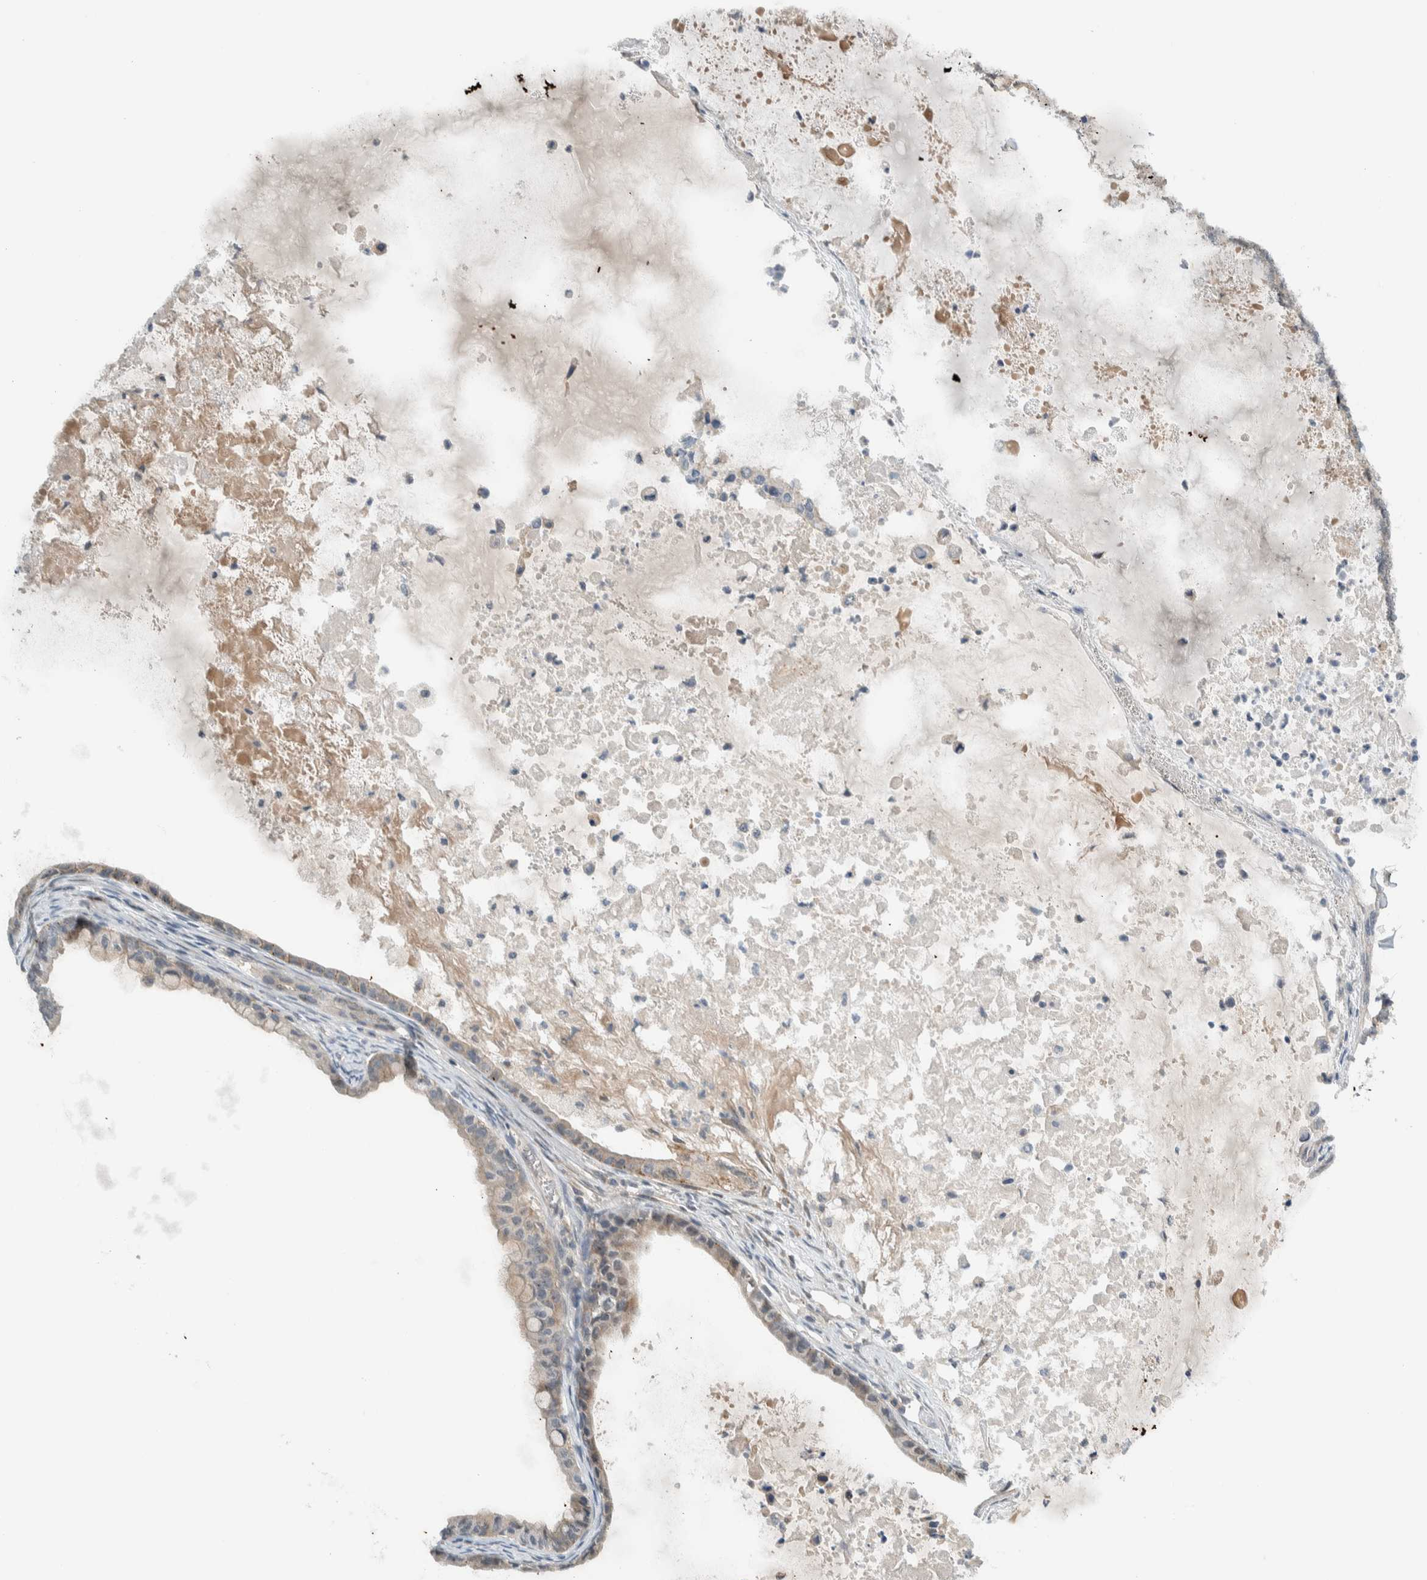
{"staining": {"intensity": "weak", "quantity": "<25%", "location": "cytoplasmic/membranous"}, "tissue": "ovarian cancer", "cell_type": "Tumor cells", "image_type": "cancer", "snomed": [{"axis": "morphology", "description": "Cystadenocarcinoma, mucinous, NOS"}, {"axis": "topography", "description": "Ovary"}], "caption": "Mucinous cystadenocarcinoma (ovarian) stained for a protein using immunohistochemistry (IHC) reveals no positivity tumor cells.", "gene": "MPRIP", "patient": {"sex": "female", "age": 80}}